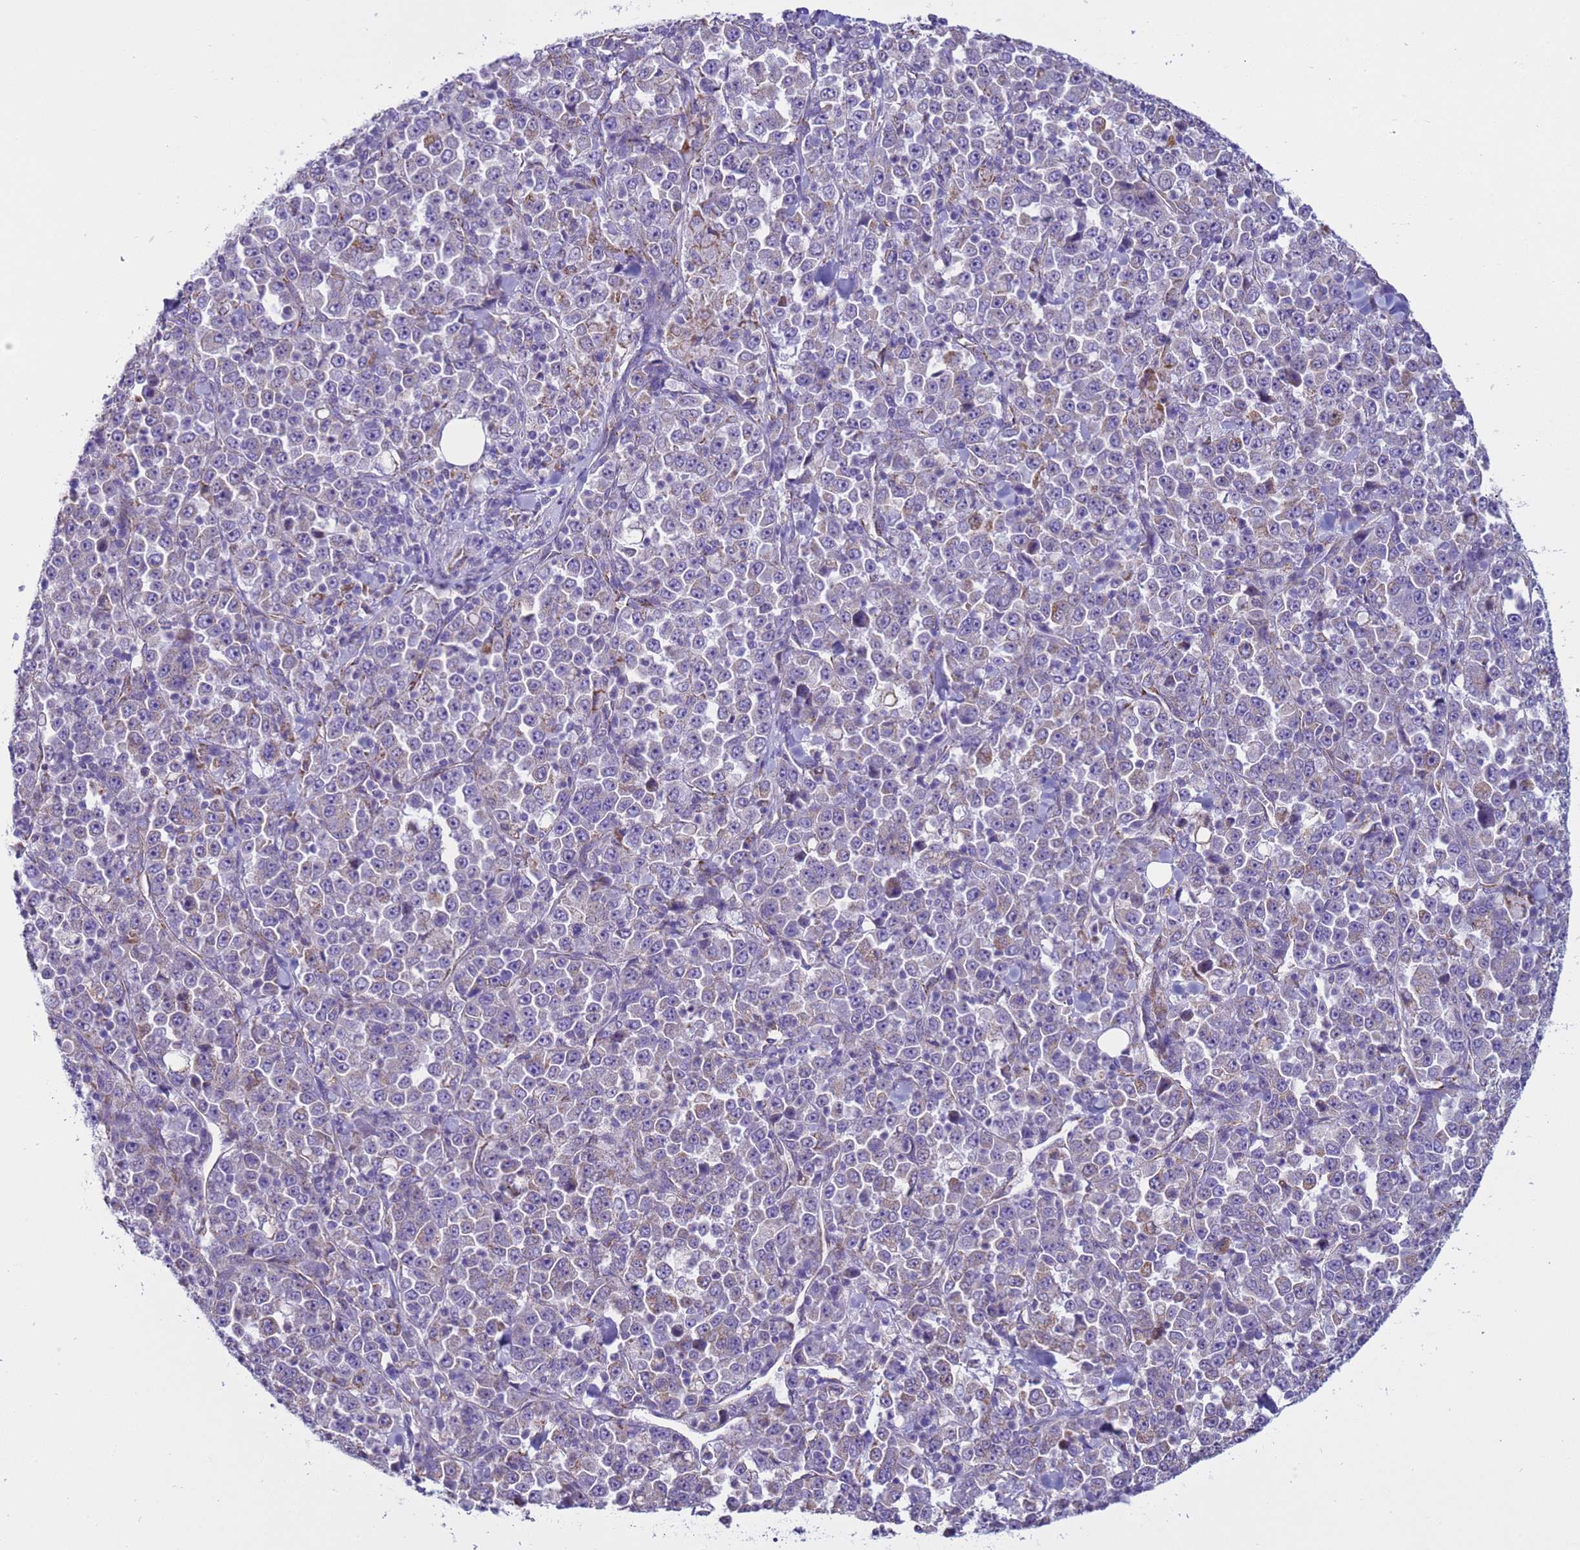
{"staining": {"intensity": "weak", "quantity": "<25%", "location": "cytoplasmic/membranous"}, "tissue": "stomach cancer", "cell_type": "Tumor cells", "image_type": "cancer", "snomed": [{"axis": "morphology", "description": "Normal tissue, NOS"}, {"axis": "morphology", "description": "Adenocarcinoma, NOS"}, {"axis": "topography", "description": "Stomach, upper"}, {"axis": "topography", "description": "Stomach"}], "caption": "The image reveals no staining of tumor cells in stomach cancer (adenocarcinoma). (Stains: DAB immunohistochemistry with hematoxylin counter stain, Microscopy: brightfield microscopy at high magnification).", "gene": "NCALD", "patient": {"sex": "male", "age": 59}}